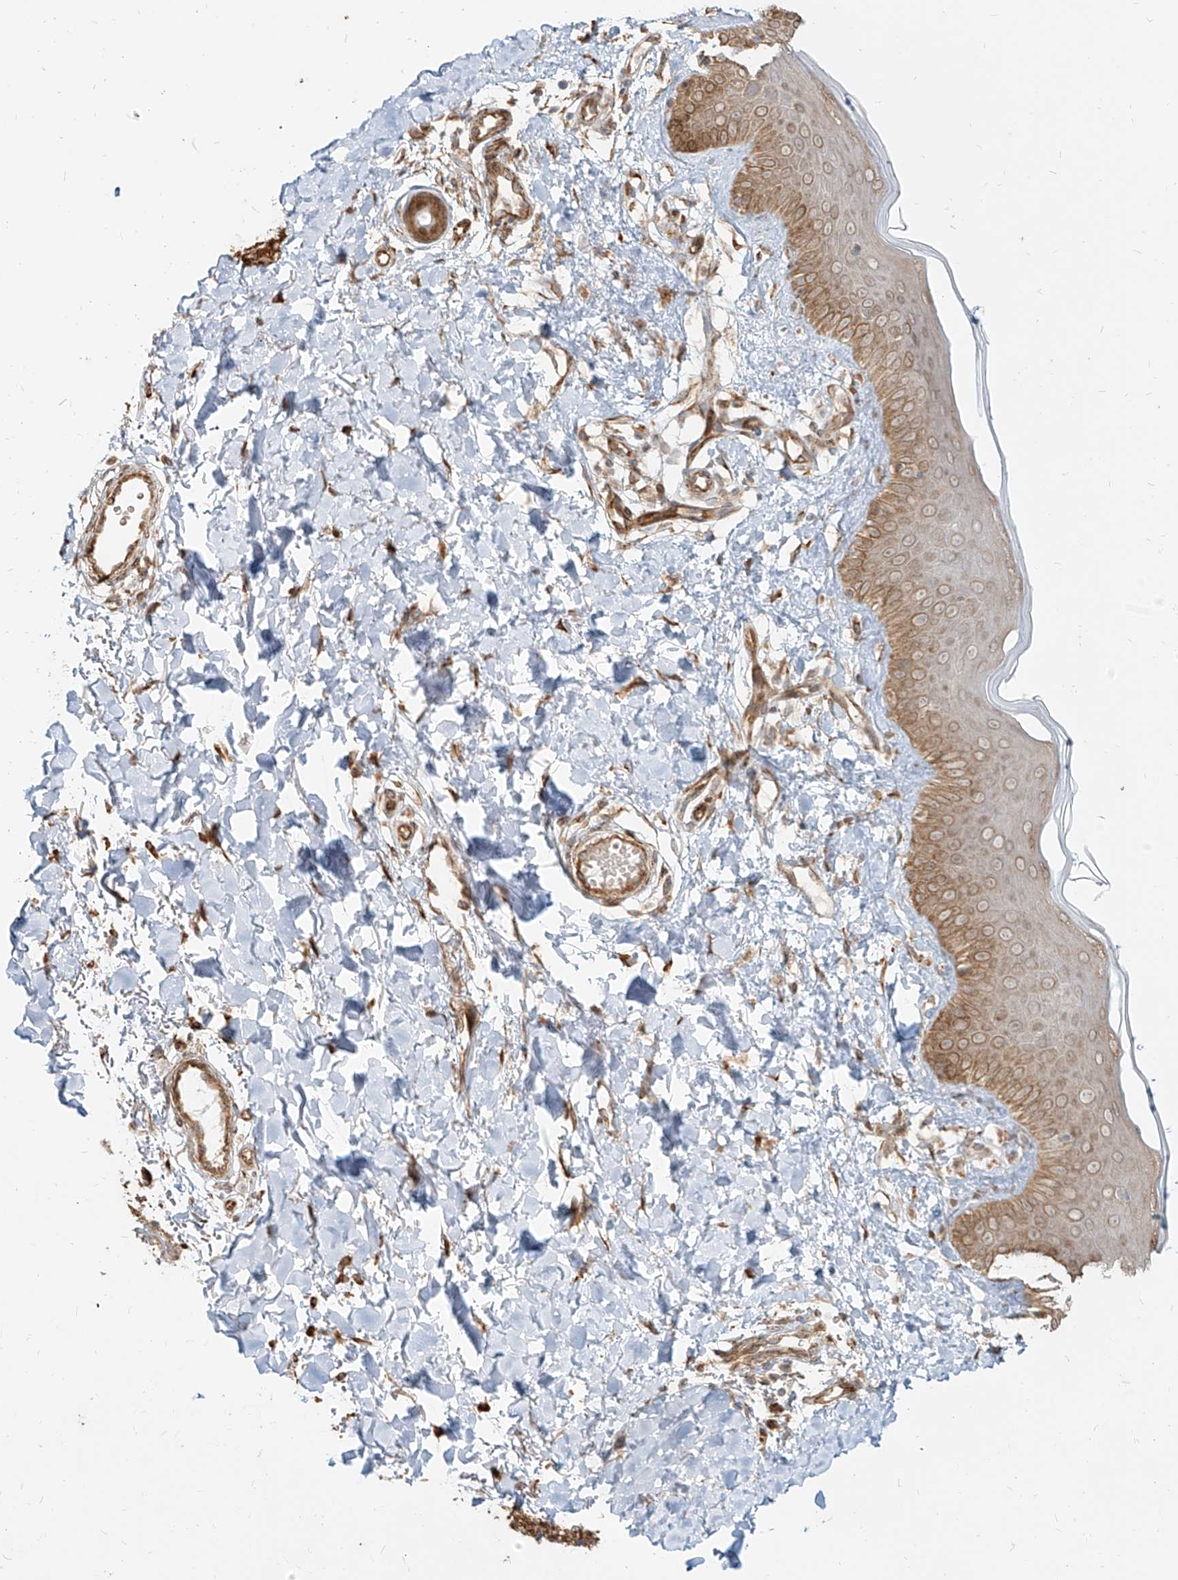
{"staining": {"intensity": "moderate", "quantity": ">75%", "location": "cytoplasmic/membranous"}, "tissue": "skin", "cell_type": "Fibroblasts", "image_type": "normal", "snomed": [{"axis": "morphology", "description": "Normal tissue, NOS"}, {"axis": "topography", "description": "Skin"}], "caption": "Fibroblasts exhibit moderate cytoplasmic/membranous positivity in approximately >75% of cells in benign skin.", "gene": "UBE2K", "patient": {"sex": "male", "age": 52}}